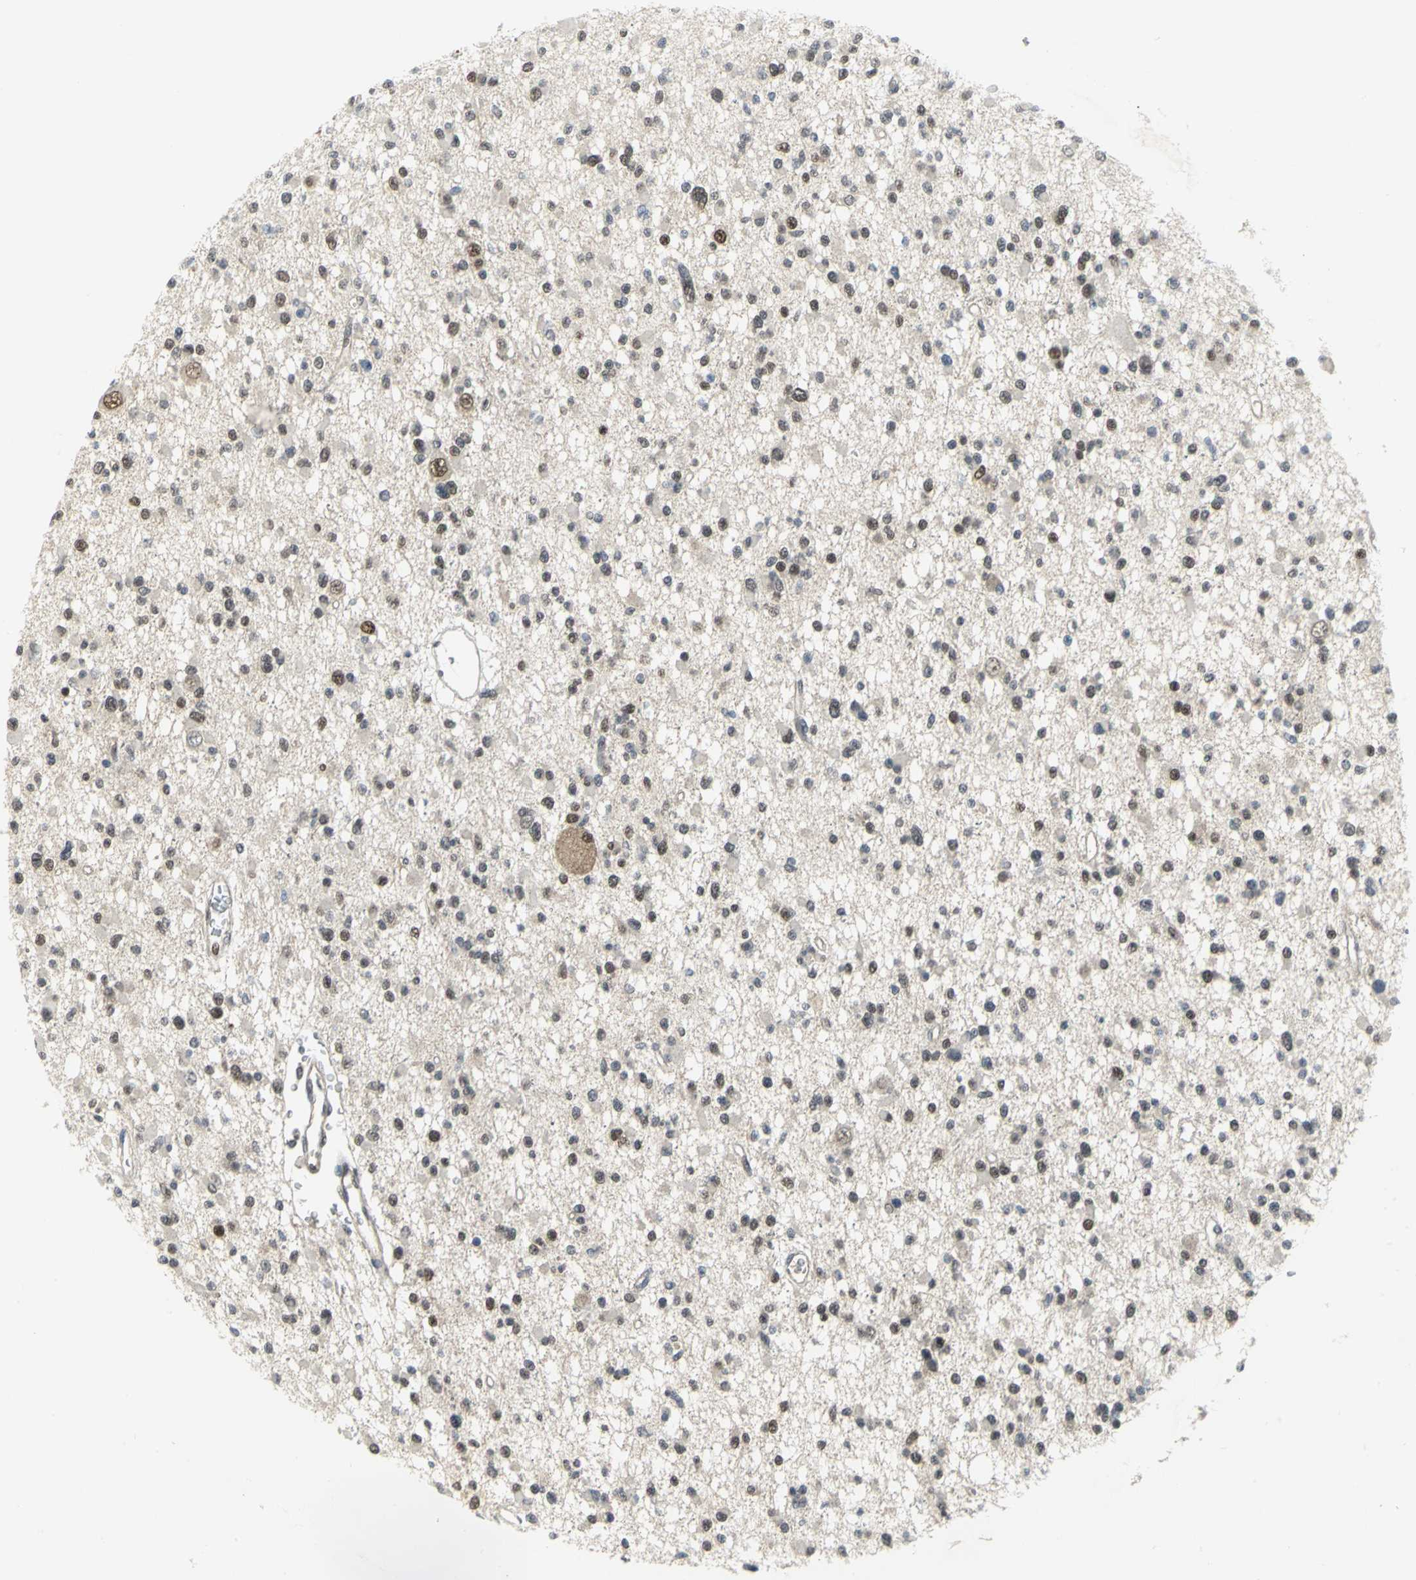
{"staining": {"intensity": "weak", "quantity": "<25%", "location": "nuclear"}, "tissue": "glioma", "cell_type": "Tumor cells", "image_type": "cancer", "snomed": [{"axis": "morphology", "description": "Glioma, malignant, Low grade"}, {"axis": "topography", "description": "Brain"}], "caption": "Tumor cells show no significant protein staining in glioma.", "gene": "PSMA4", "patient": {"sex": "female", "age": 22}}